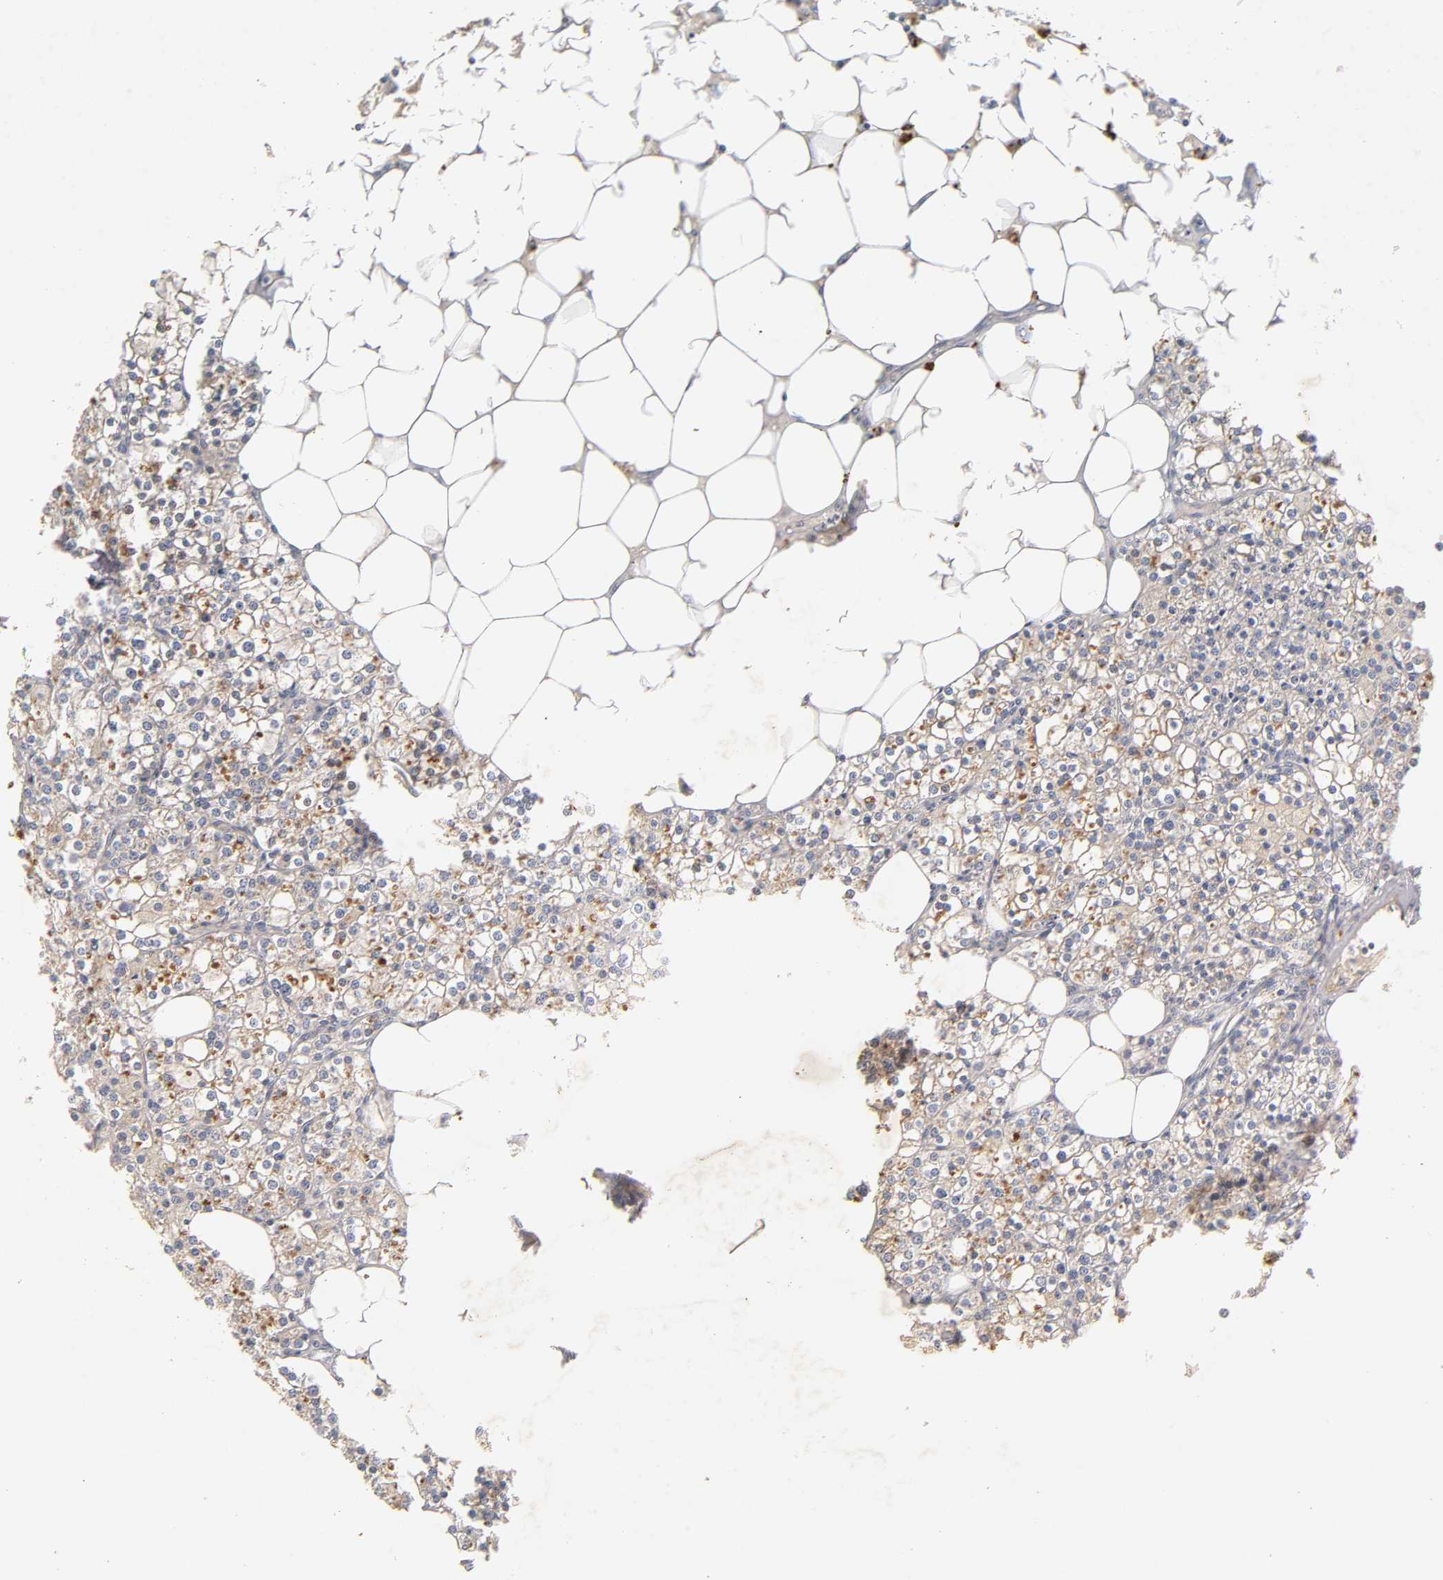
{"staining": {"intensity": "moderate", "quantity": ">75%", "location": "cytoplasmic/membranous"}, "tissue": "parathyroid gland", "cell_type": "Glandular cells", "image_type": "normal", "snomed": [{"axis": "morphology", "description": "Normal tissue, NOS"}, {"axis": "topography", "description": "Parathyroid gland"}], "caption": "Moderate cytoplasmic/membranous positivity is present in about >75% of glandular cells in unremarkable parathyroid gland. (DAB (3,3'-diaminobenzidine) IHC, brown staining for protein, blue staining for nuclei).", "gene": "PDZD11", "patient": {"sex": "female", "age": 63}}